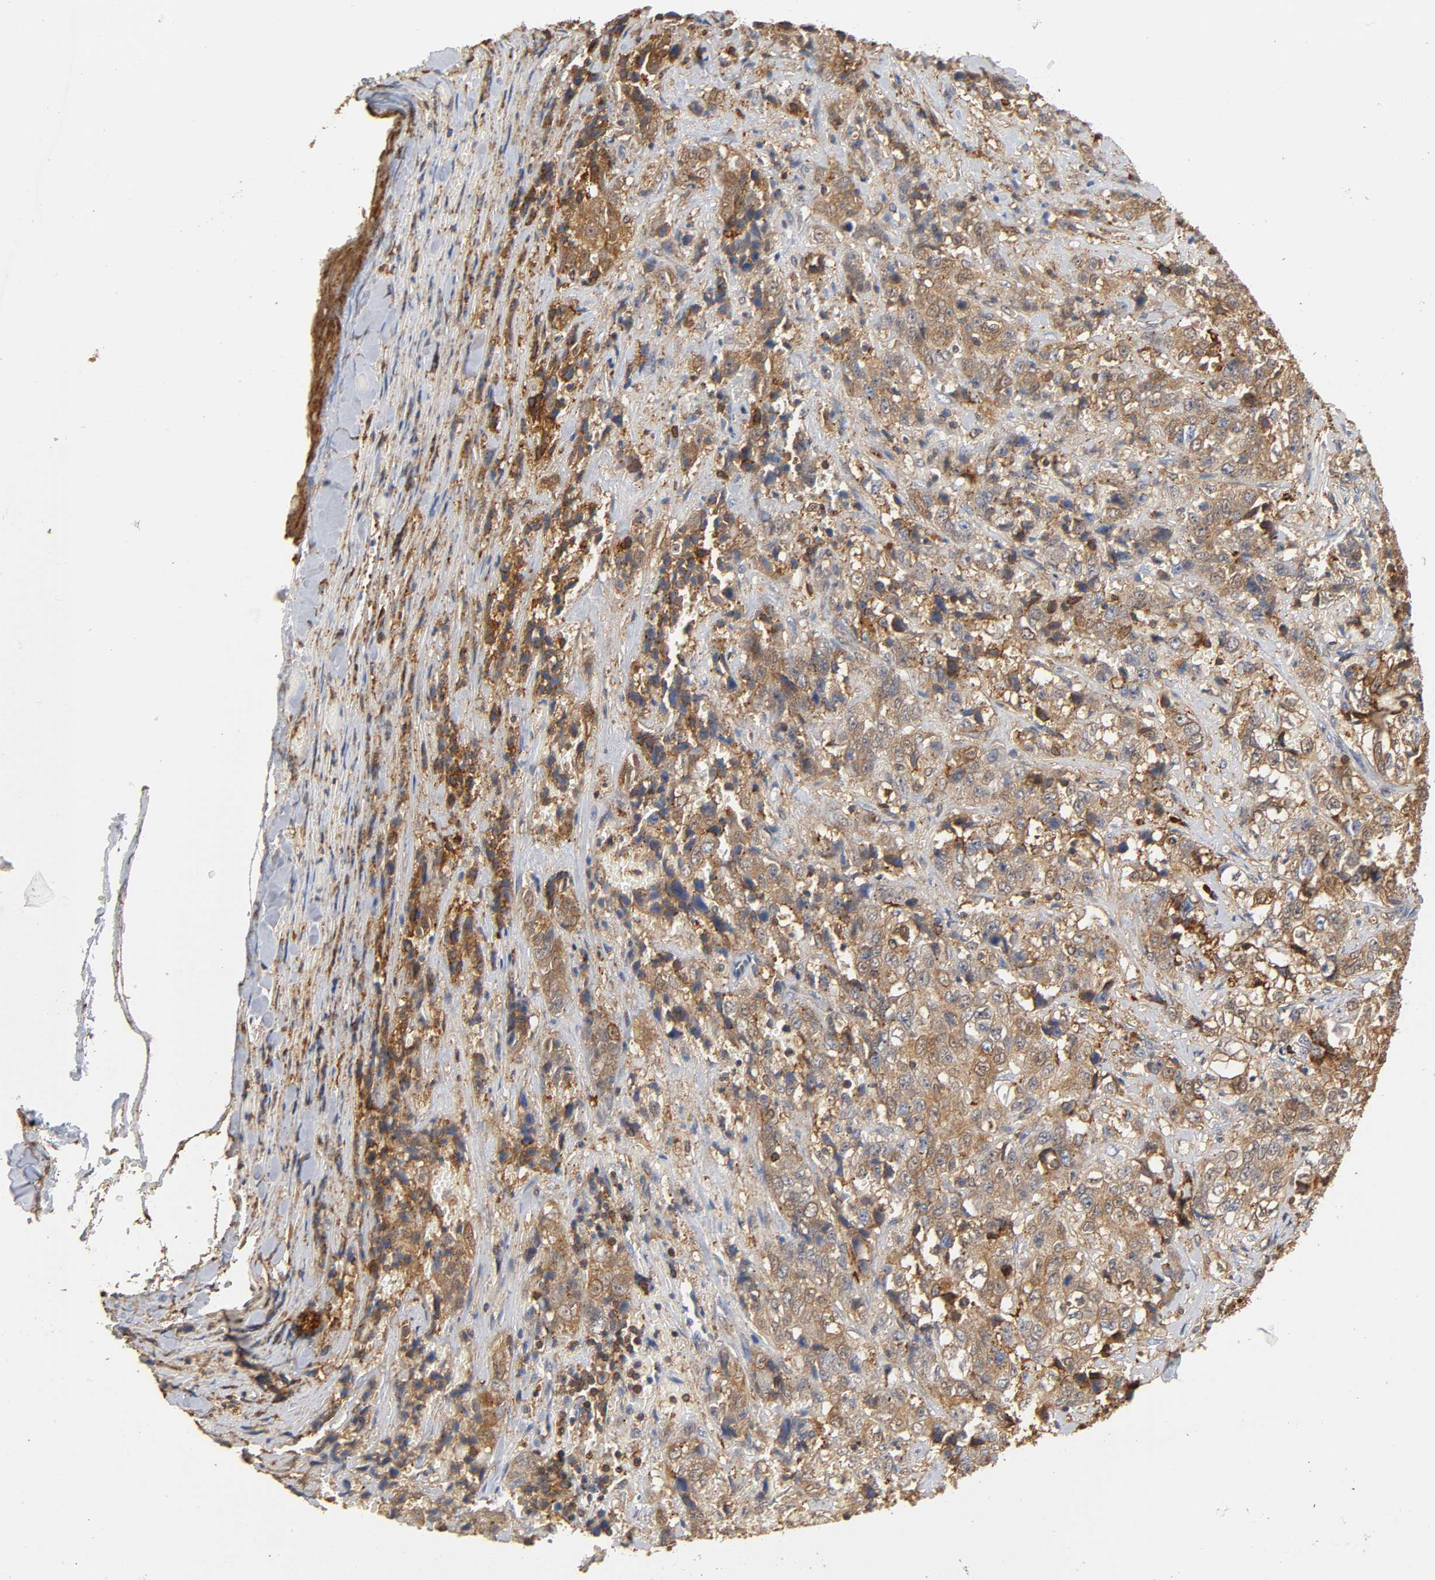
{"staining": {"intensity": "weak", "quantity": ">75%", "location": "cytoplasmic/membranous"}, "tissue": "stomach cancer", "cell_type": "Tumor cells", "image_type": "cancer", "snomed": [{"axis": "morphology", "description": "Adenocarcinoma, NOS"}, {"axis": "topography", "description": "Stomach"}], "caption": "Tumor cells demonstrate low levels of weak cytoplasmic/membranous staining in about >75% of cells in human adenocarcinoma (stomach).", "gene": "ANXA11", "patient": {"sex": "male", "age": 48}}